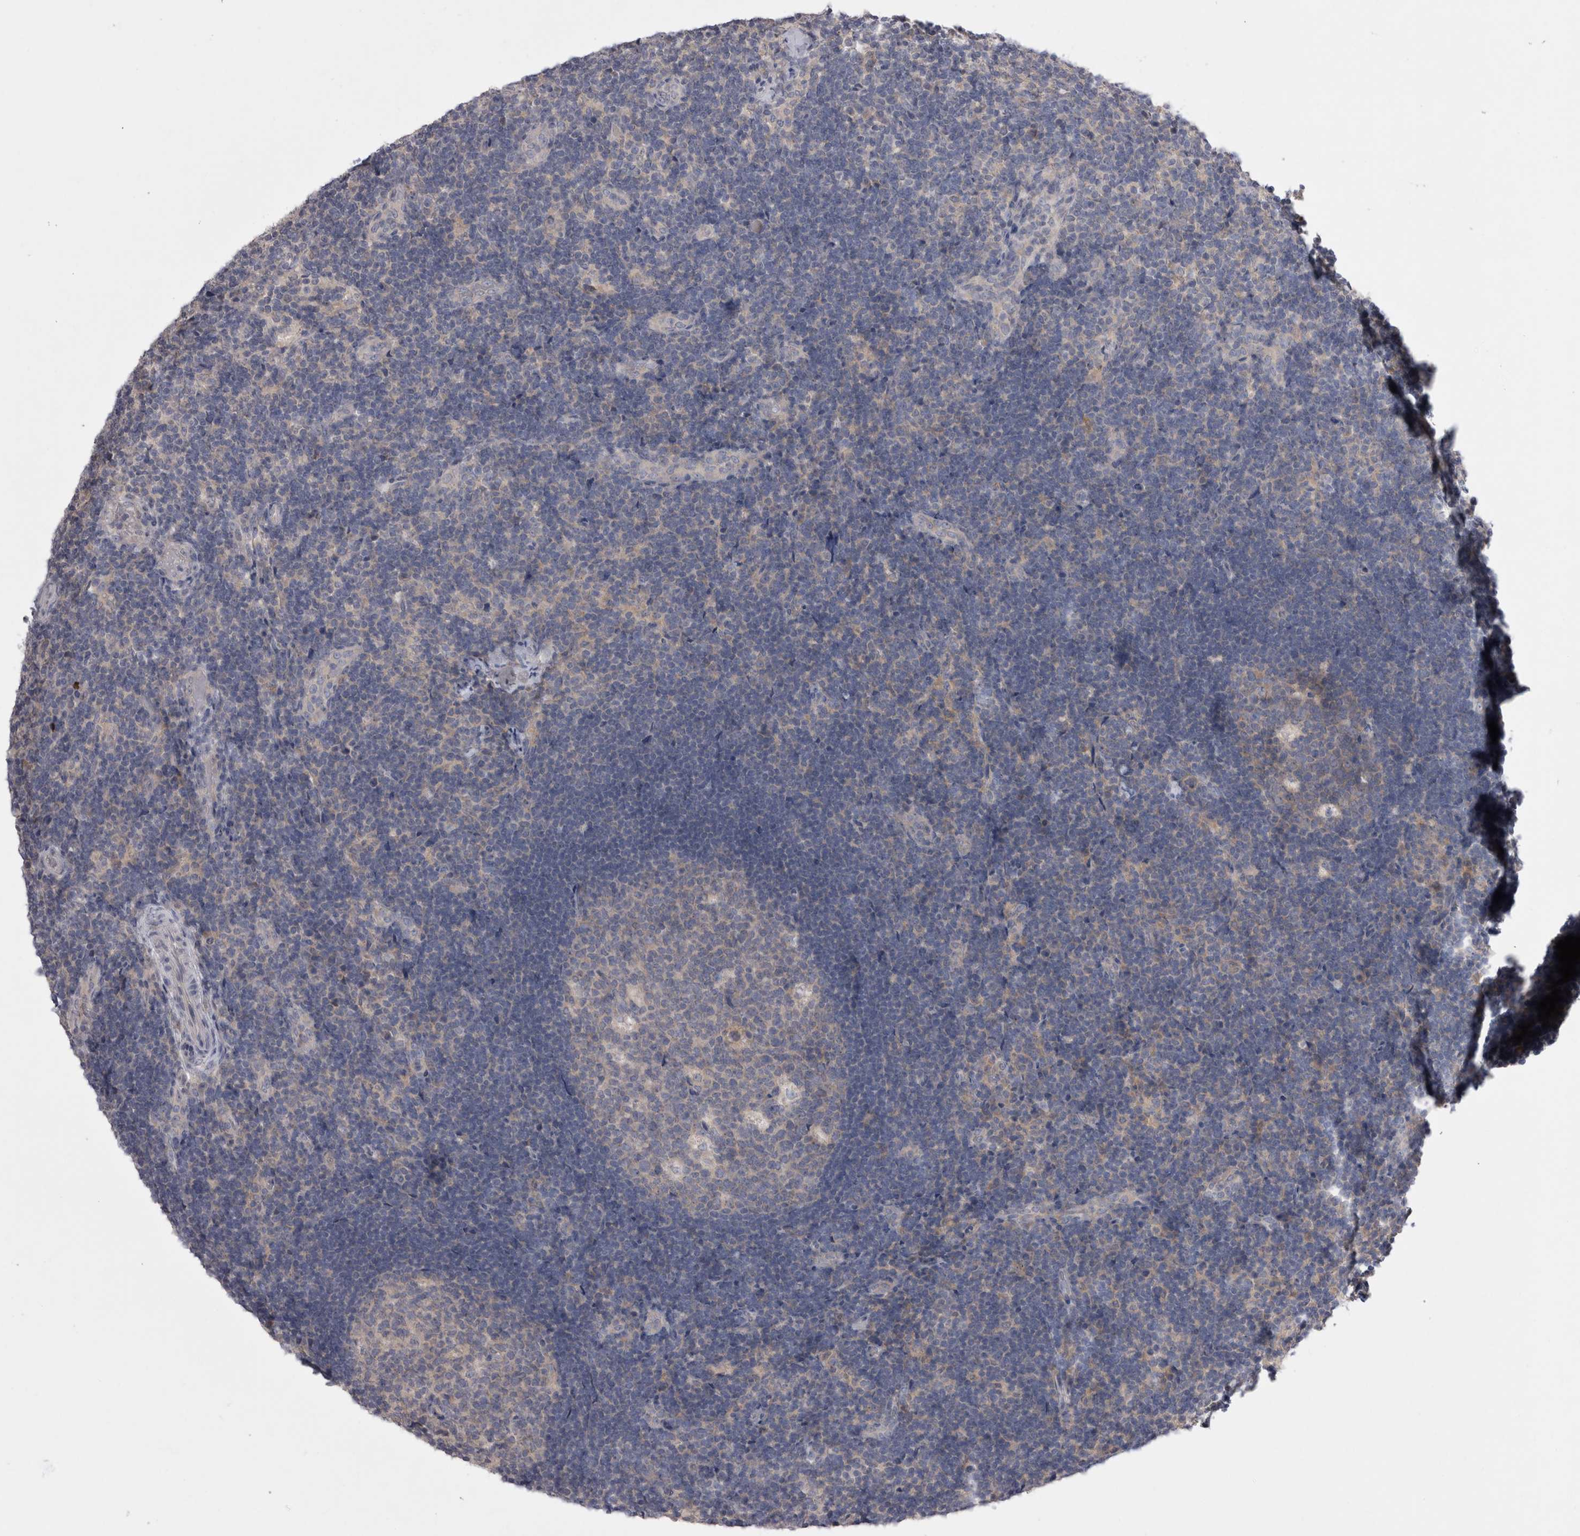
{"staining": {"intensity": "negative", "quantity": "none", "location": "none"}, "tissue": "lymph node", "cell_type": "Germinal center cells", "image_type": "normal", "snomed": [{"axis": "morphology", "description": "Normal tissue, NOS"}, {"axis": "topography", "description": "Lymph node"}], "caption": "This is an immunohistochemistry image of benign lymph node. There is no expression in germinal center cells.", "gene": "LRRC40", "patient": {"sex": "female", "age": 22}}